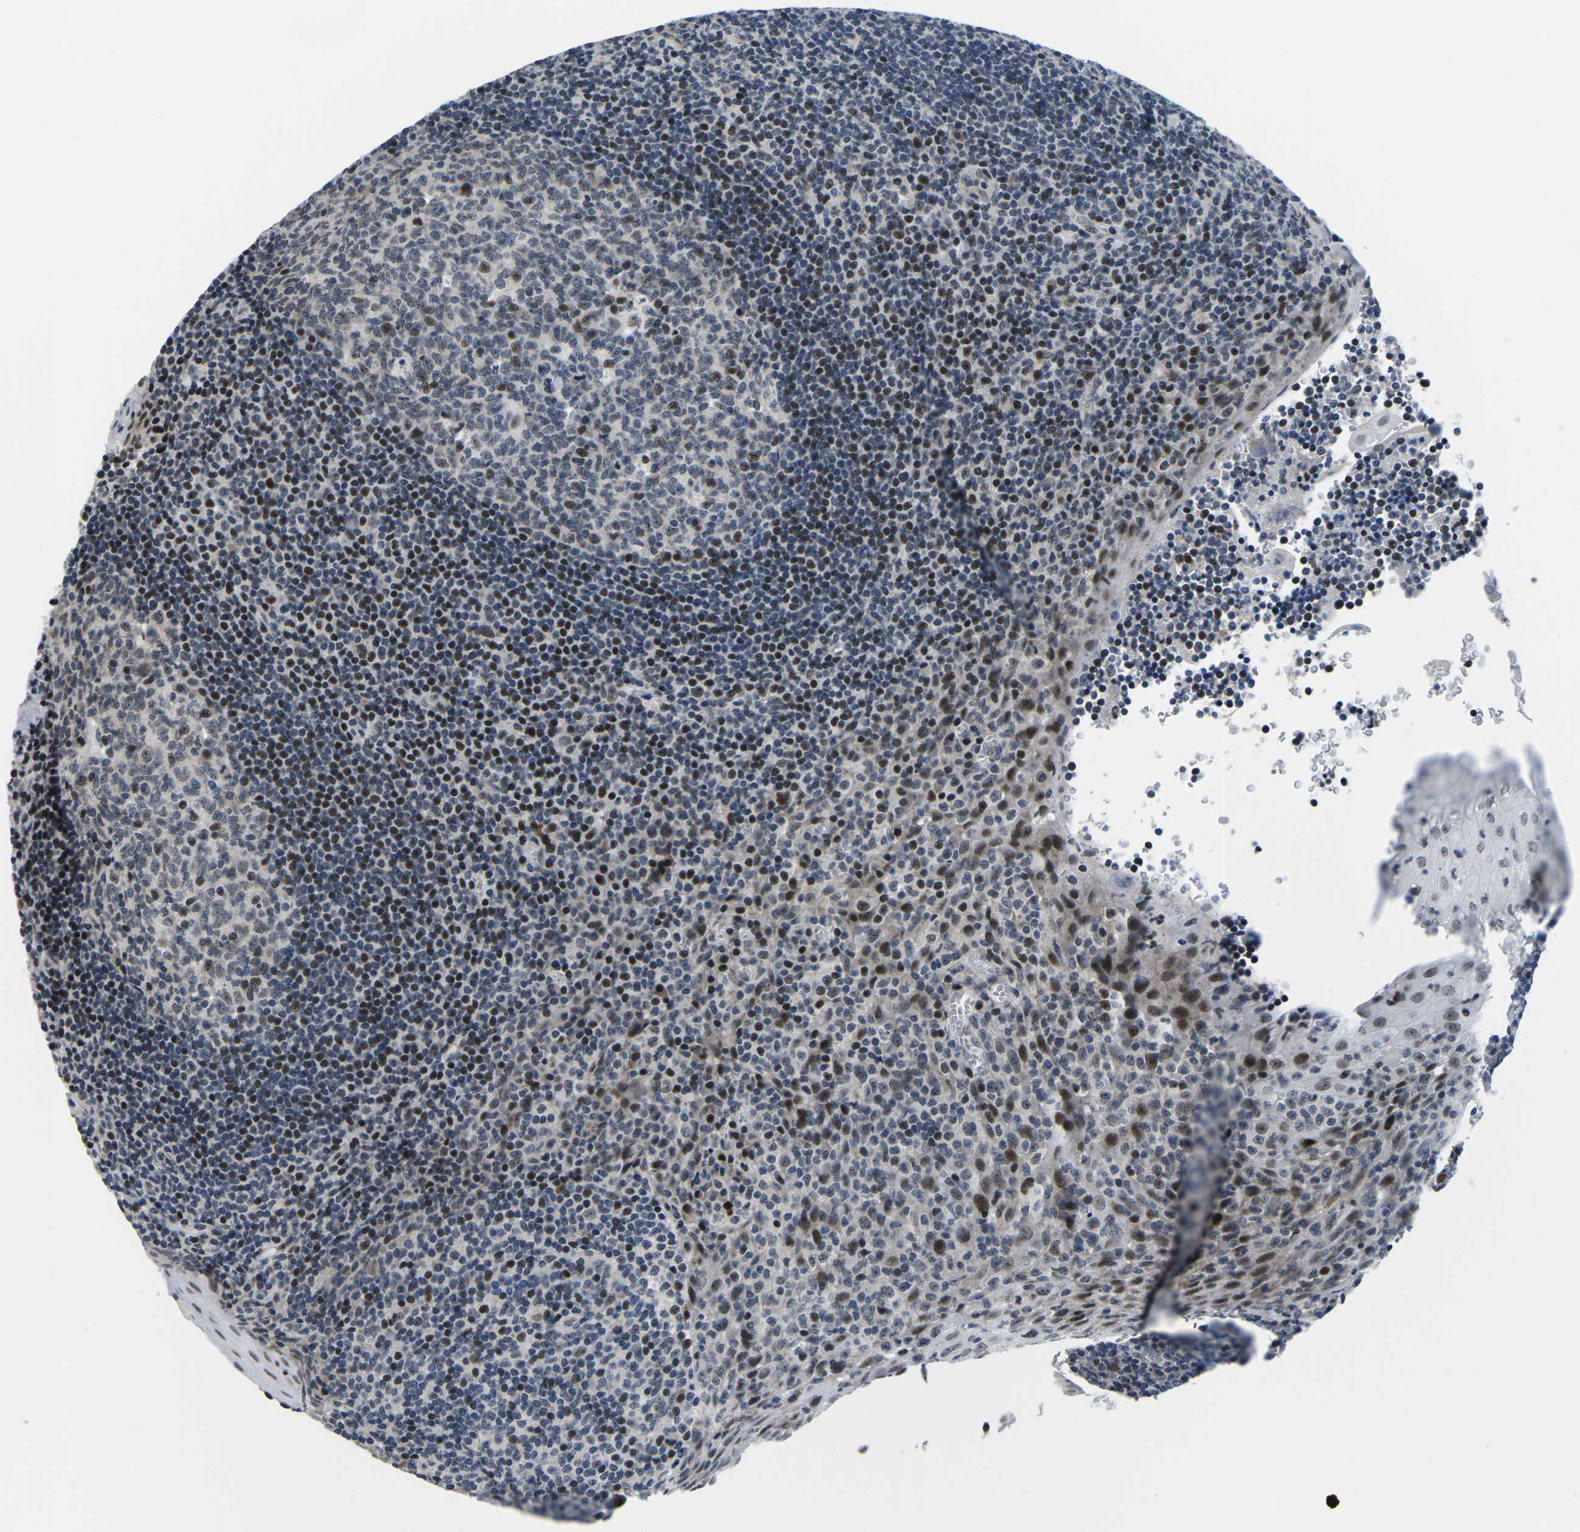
{"staining": {"intensity": "moderate", "quantity": "<25%", "location": "nuclear"}, "tissue": "tonsil", "cell_type": "Germinal center cells", "image_type": "normal", "snomed": [{"axis": "morphology", "description": "Normal tissue, NOS"}, {"axis": "topography", "description": "Tonsil"}], "caption": "The image shows immunohistochemical staining of normal tonsil. There is moderate nuclear expression is present in approximately <25% of germinal center cells.", "gene": "CDC73", "patient": {"sex": "male", "age": 37}}